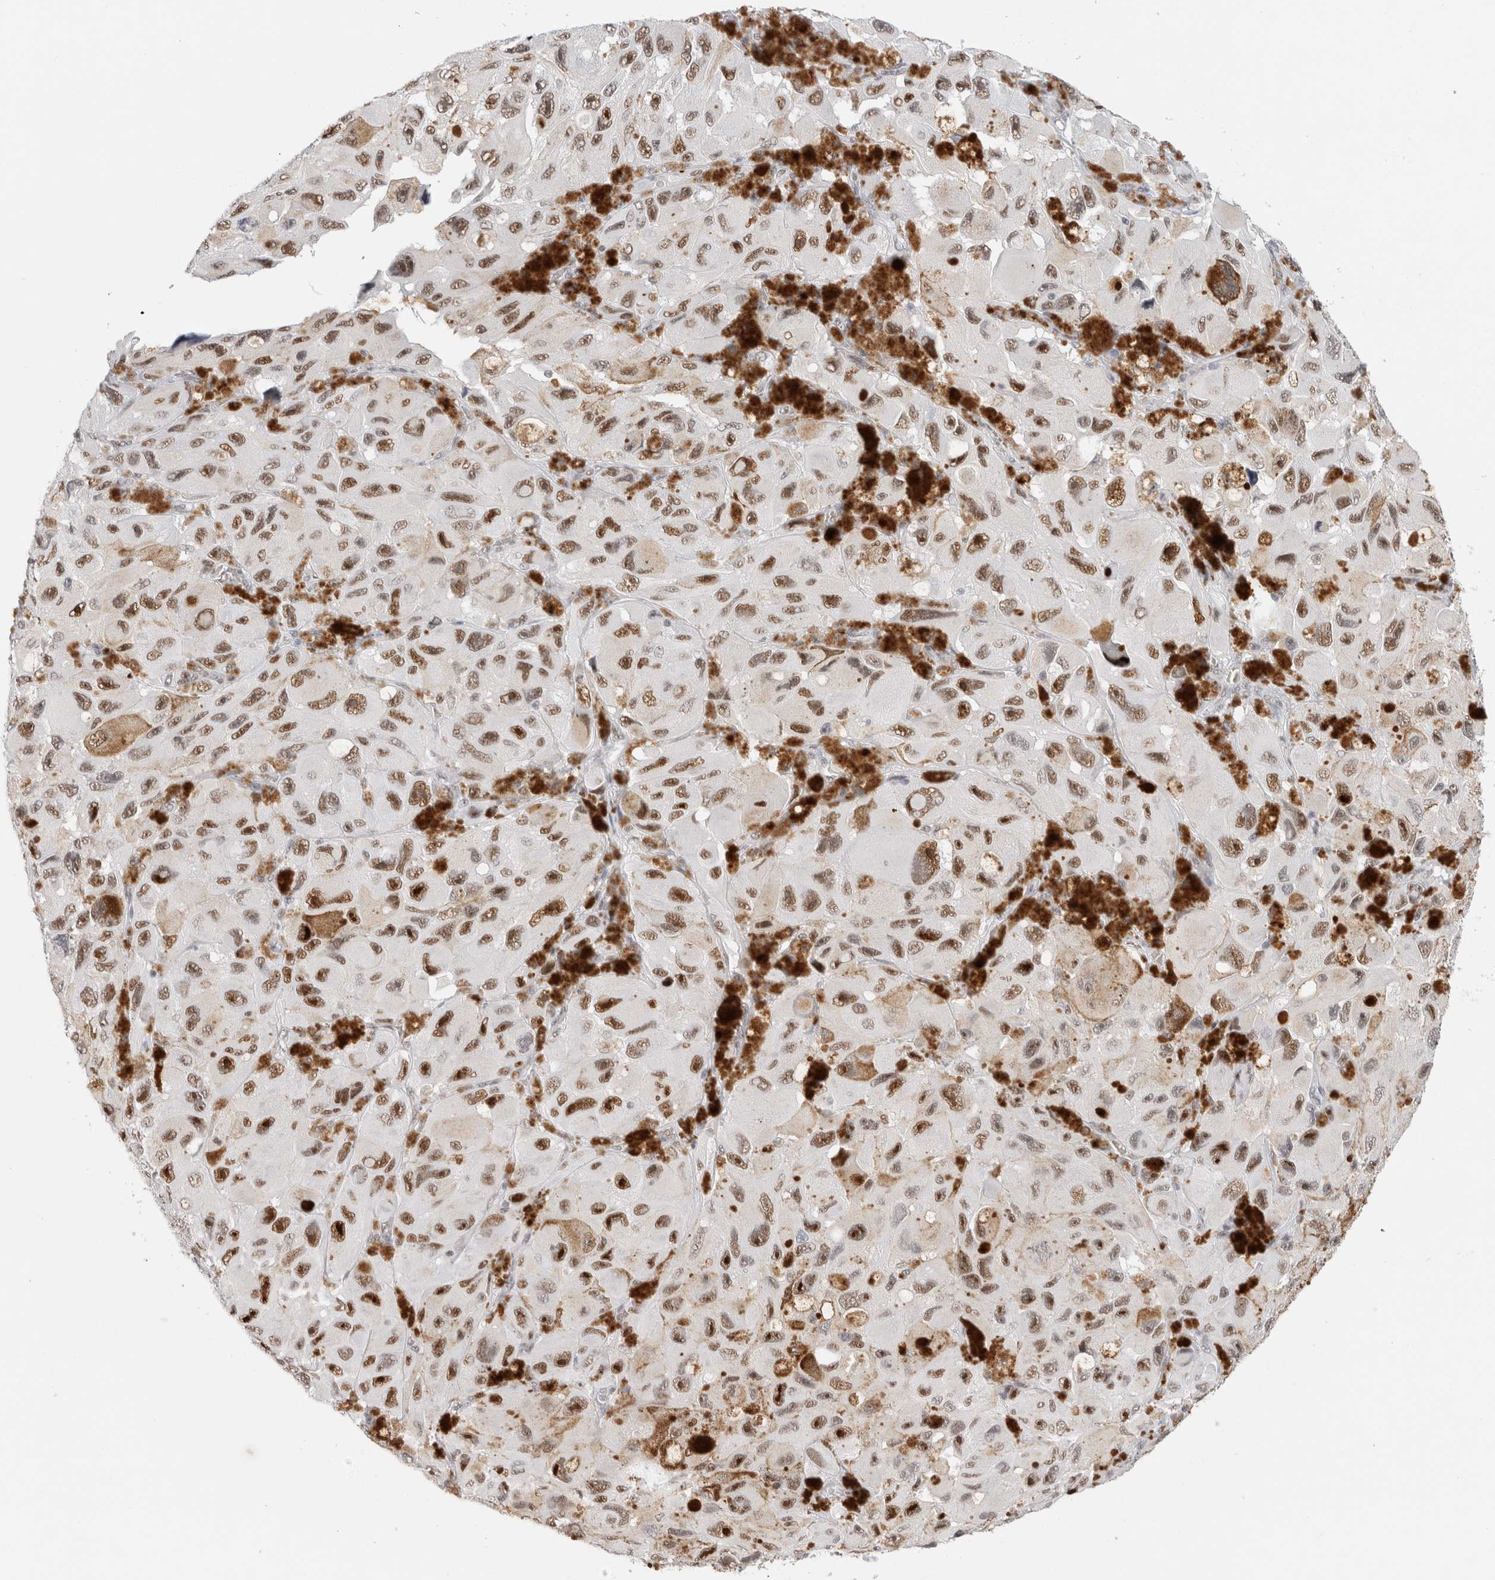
{"staining": {"intensity": "moderate", "quantity": ">75%", "location": "nuclear"}, "tissue": "melanoma", "cell_type": "Tumor cells", "image_type": "cancer", "snomed": [{"axis": "morphology", "description": "Malignant melanoma, NOS"}, {"axis": "topography", "description": "Skin"}], "caption": "This histopathology image exhibits immunohistochemistry staining of human malignant melanoma, with medium moderate nuclear expression in about >75% of tumor cells.", "gene": "COPS7A", "patient": {"sex": "female", "age": 73}}